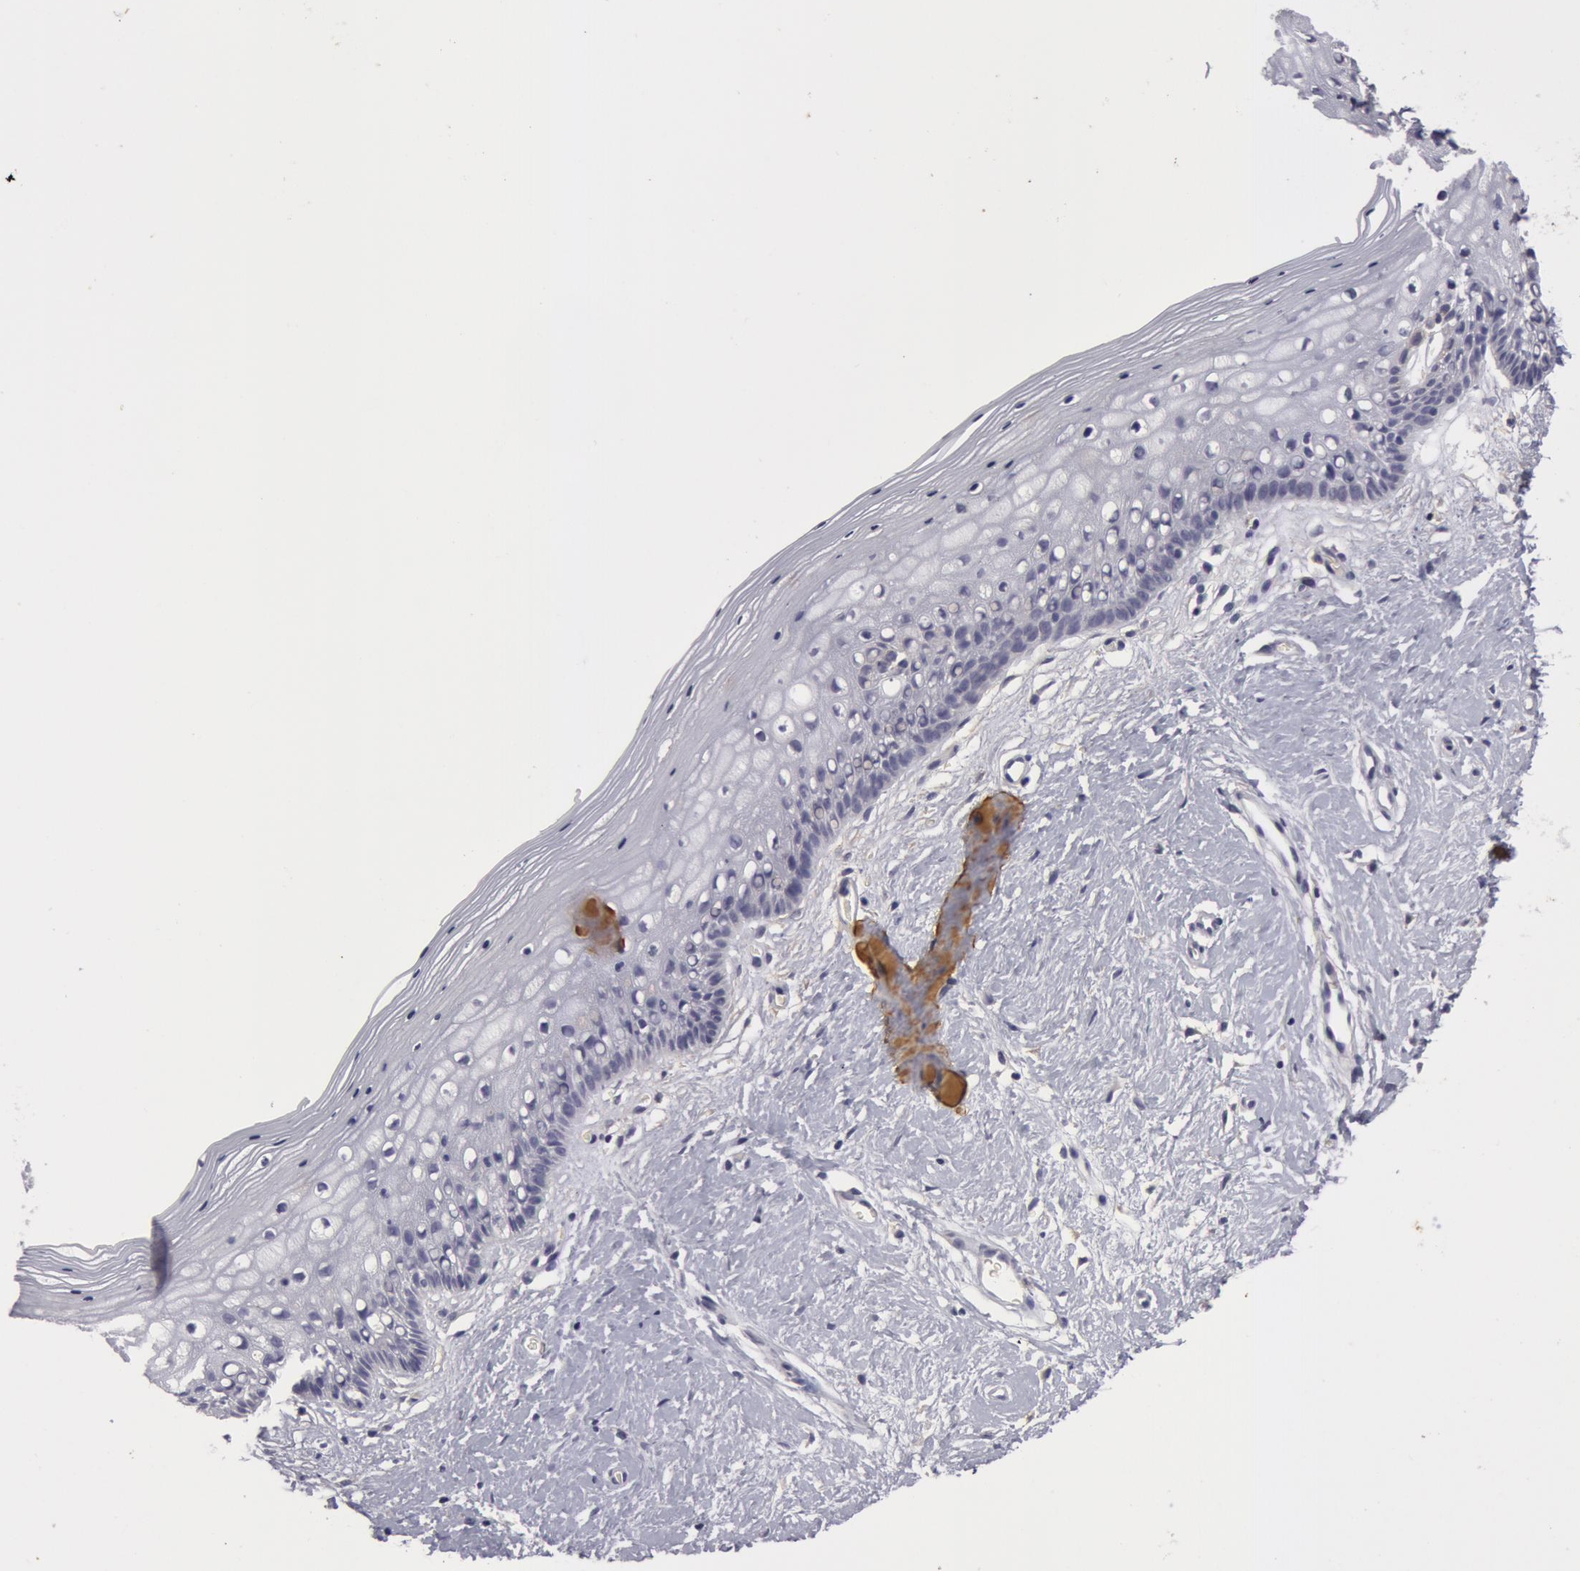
{"staining": {"intensity": "negative", "quantity": "none", "location": "none"}, "tissue": "vagina", "cell_type": "Squamous epithelial cells", "image_type": "normal", "snomed": [{"axis": "morphology", "description": "Normal tissue, NOS"}, {"axis": "topography", "description": "Vagina"}], "caption": "The photomicrograph reveals no staining of squamous epithelial cells in normal vagina.", "gene": "NLGN4X", "patient": {"sex": "female", "age": 46}}